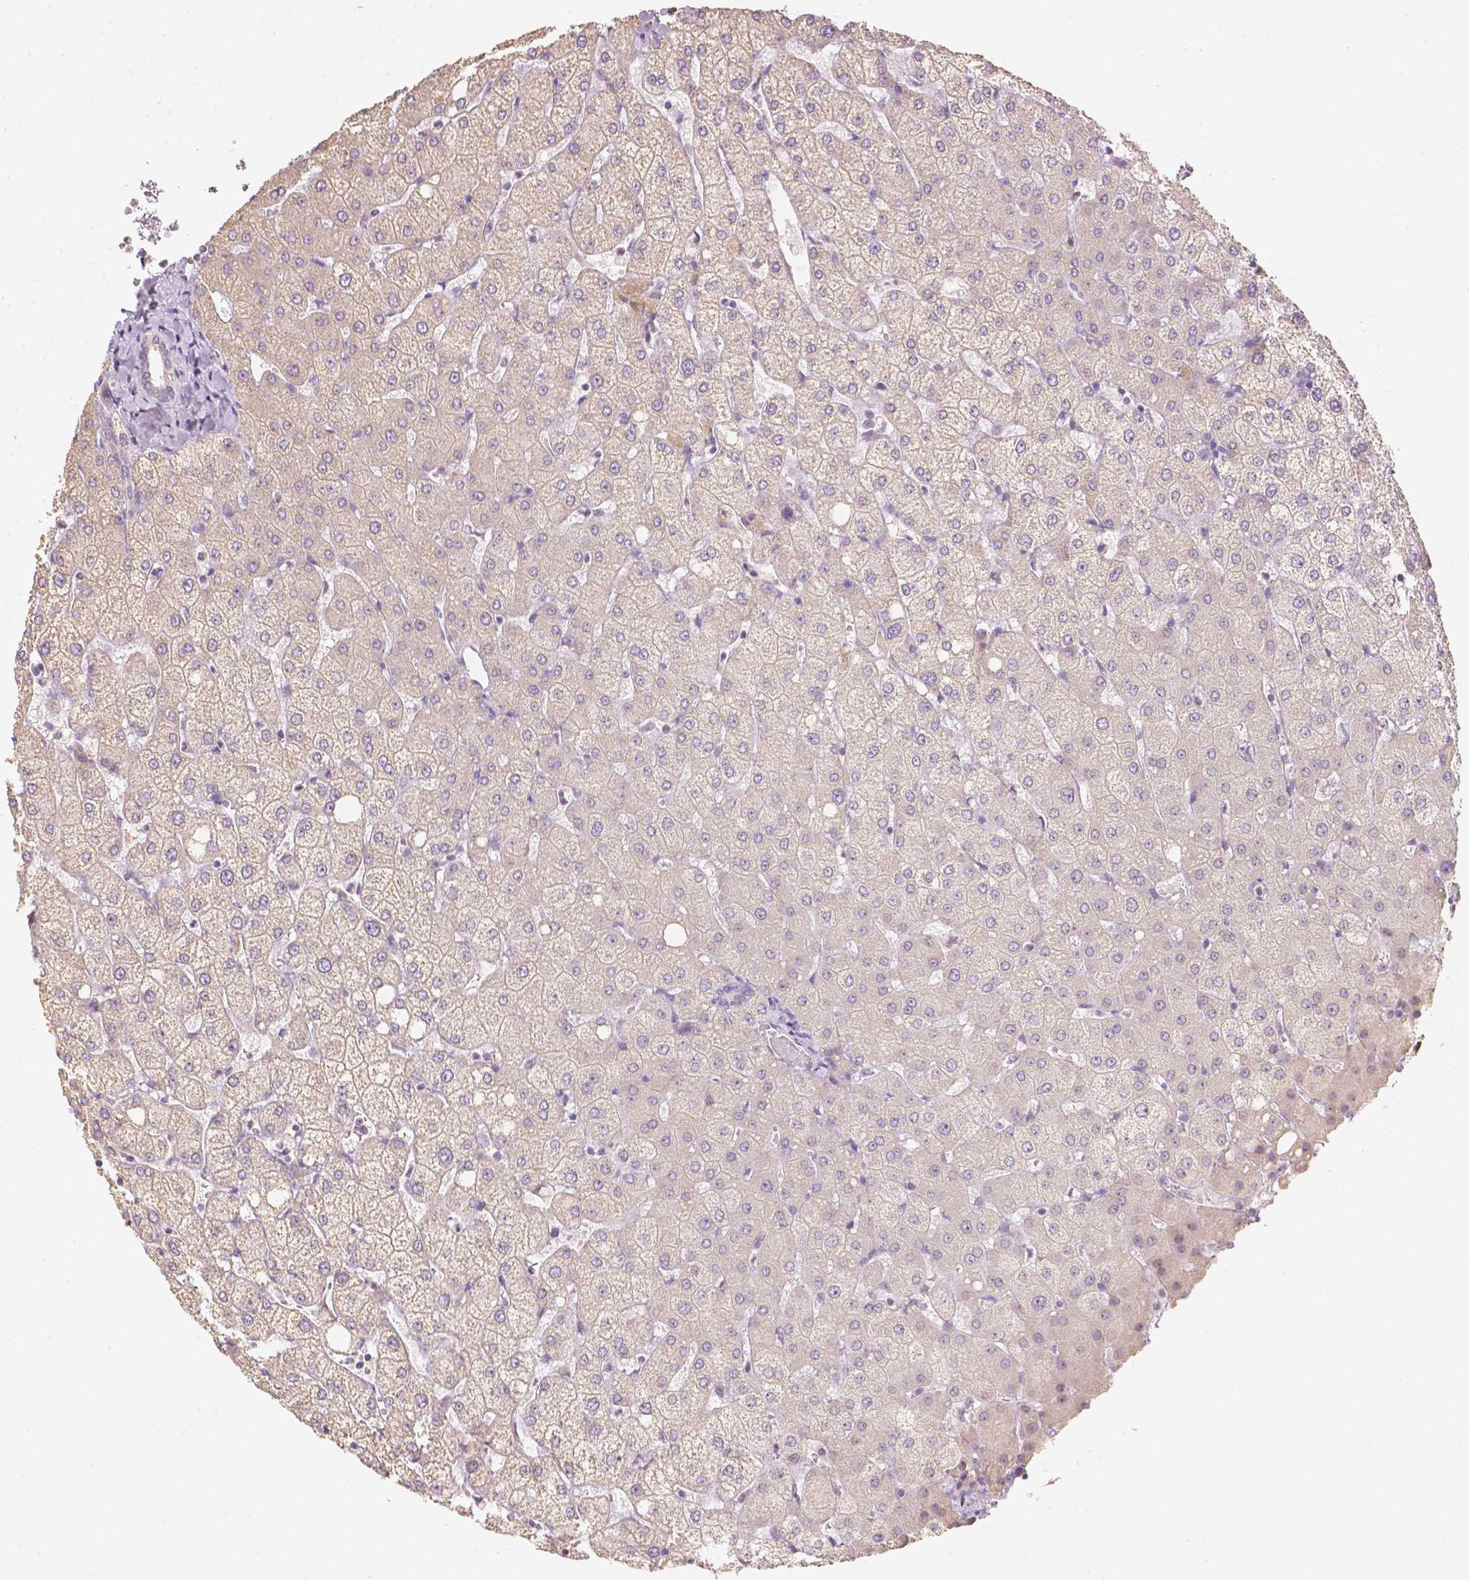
{"staining": {"intensity": "weak", "quantity": "25%-75%", "location": "cytoplasmic/membranous"}, "tissue": "liver", "cell_type": "Cholangiocytes", "image_type": "normal", "snomed": [{"axis": "morphology", "description": "Normal tissue, NOS"}, {"axis": "topography", "description": "Liver"}], "caption": "Protein staining of normal liver shows weak cytoplasmic/membranous positivity in about 25%-75% of cholangiocytes. (DAB (3,3'-diaminobenzidine) = brown stain, brightfield microscopy at high magnification).", "gene": "NVL", "patient": {"sex": "female", "age": 54}}